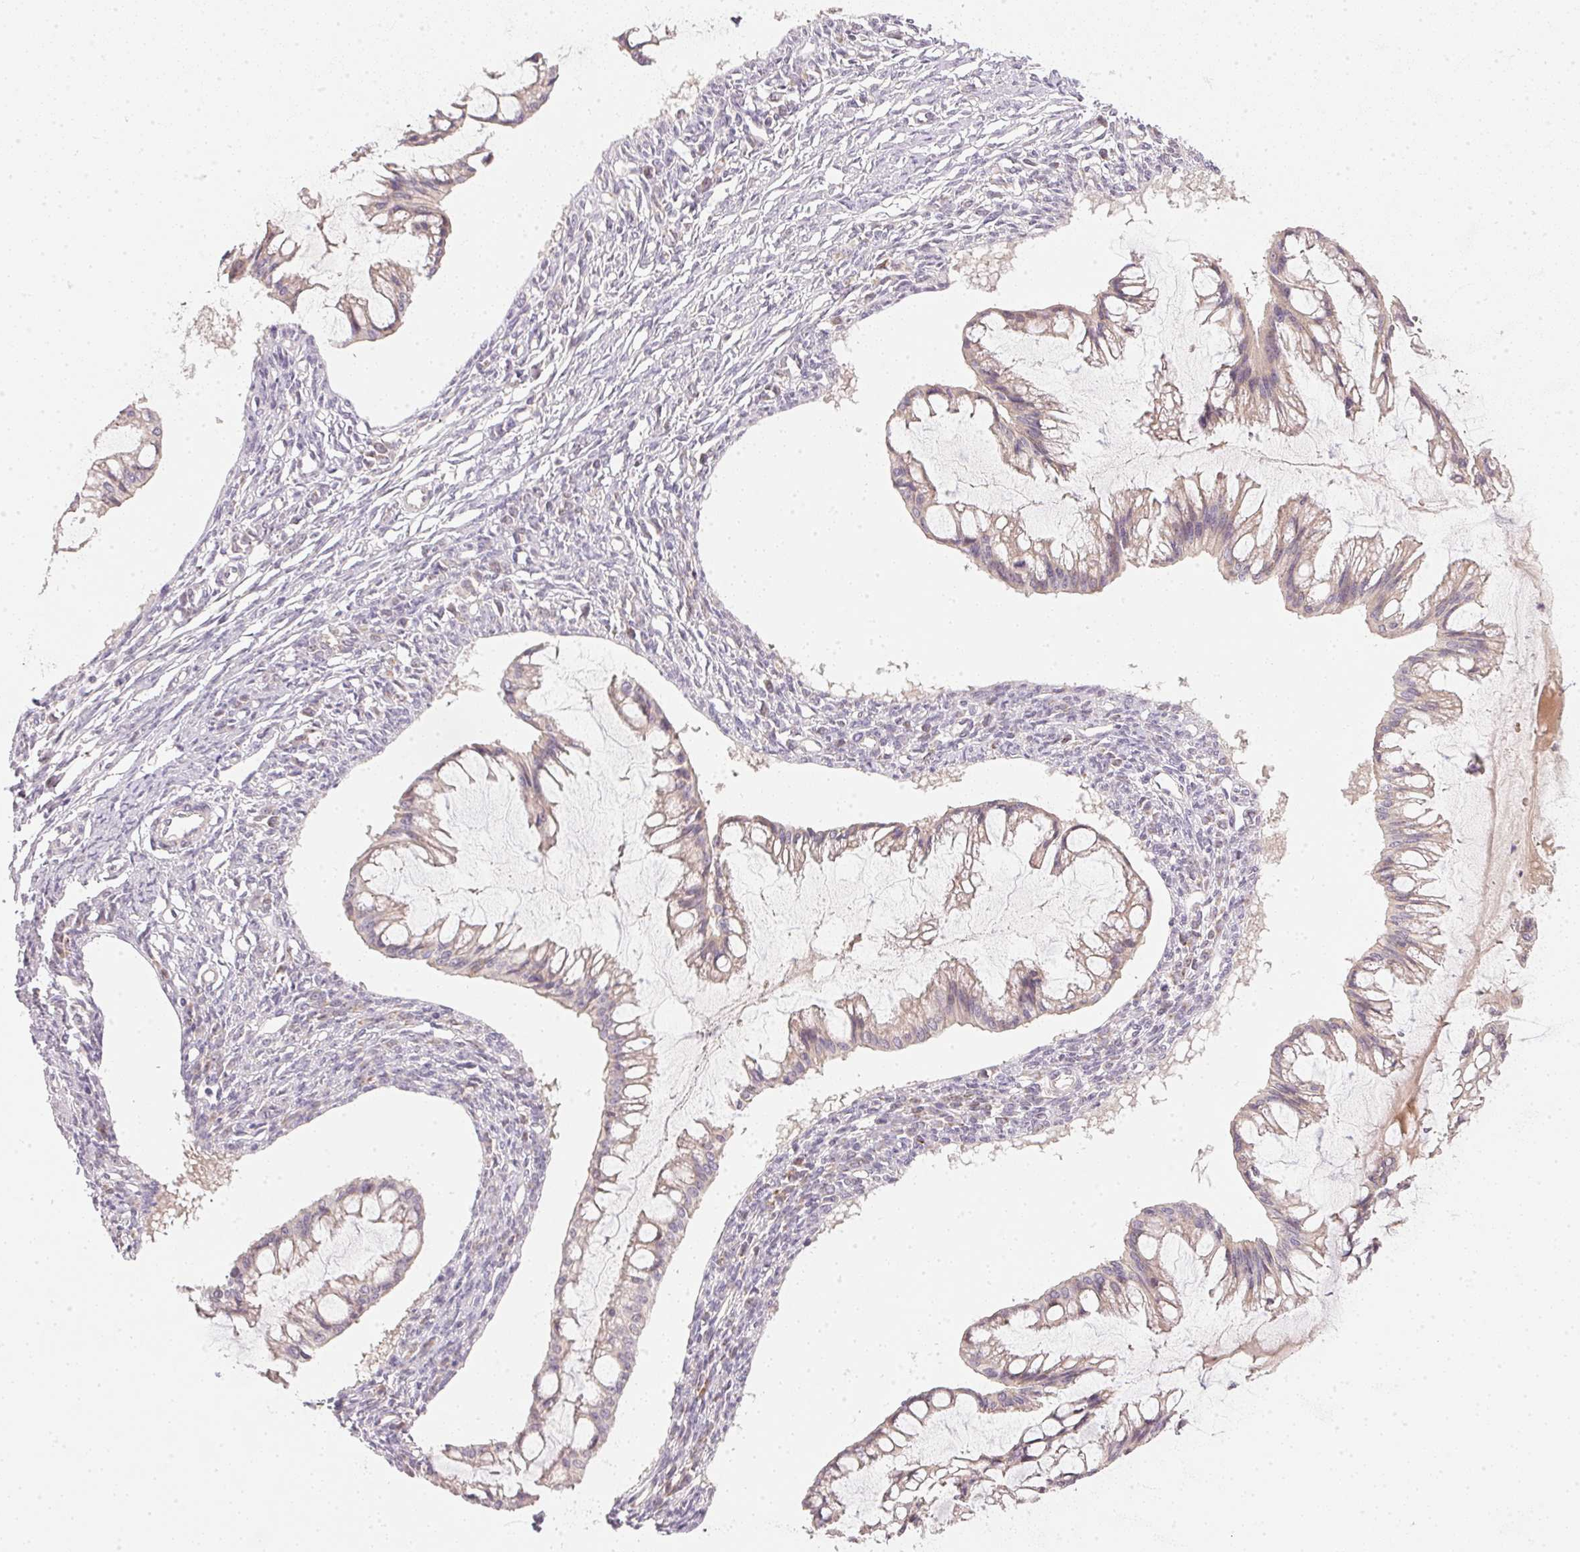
{"staining": {"intensity": "weak", "quantity": "<25%", "location": "cytoplasmic/membranous"}, "tissue": "ovarian cancer", "cell_type": "Tumor cells", "image_type": "cancer", "snomed": [{"axis": "morphology", "description": "Cystadenocarcinoma, mucinous, NOS"}, {"axis": "topography", "description": "Ovary"}], "caption": "Immunohistochemical staining of ovarian mucinous cystadenocarcinoma demonstrates no significant positivity in tumor cells. Brightfield microscopy of immunohistochemistry (IHC) stained with DAB (brown) and hematoxylin (blue), captured at high magnification.", "gene": "TTC23L", "patient": {"sex": "female", "age": 73}}